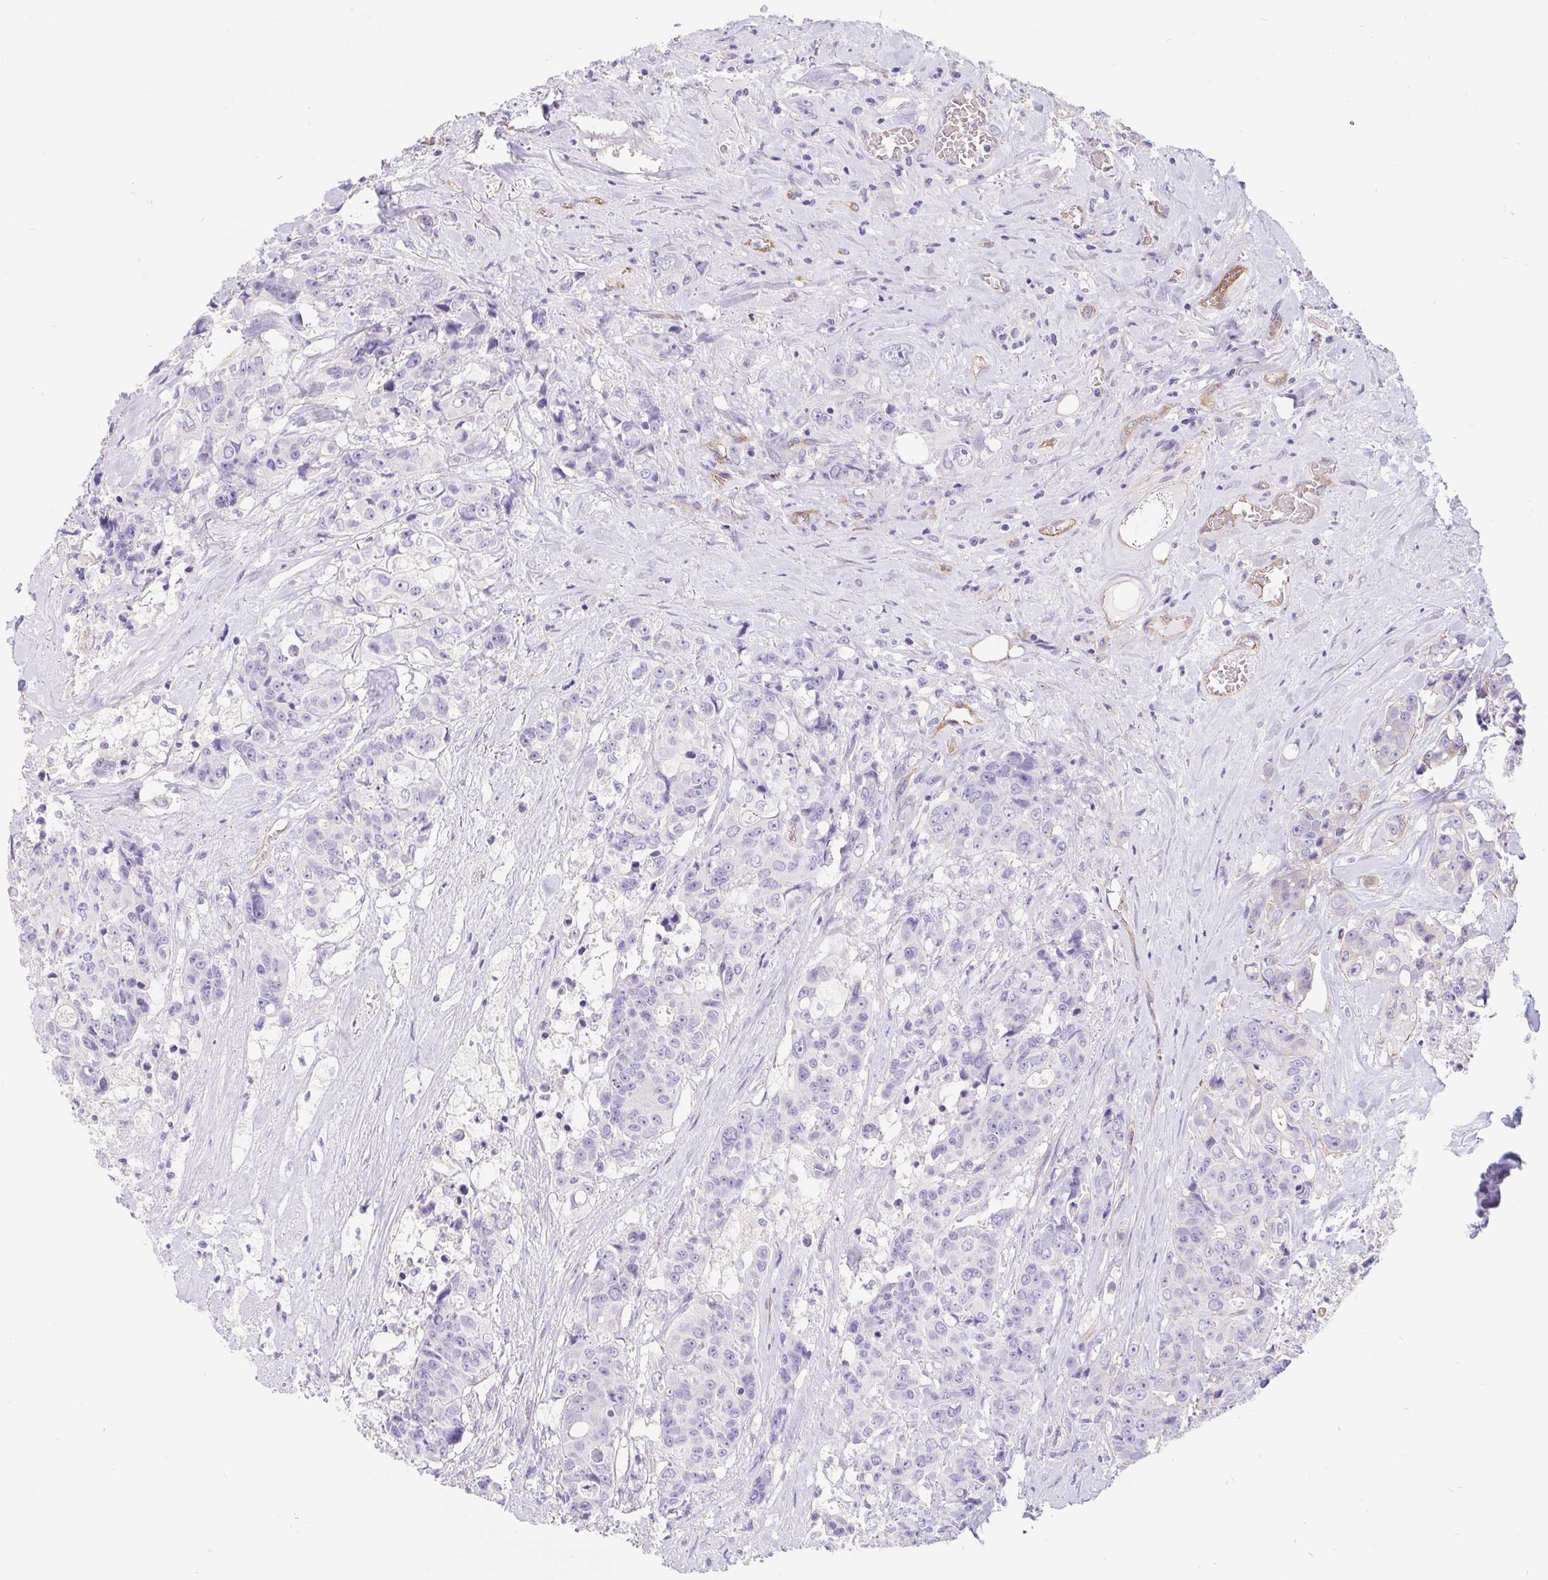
{"staining": {"intensity": "negative", "quantity": "none", "location": "none"}, "tissue": "colorectal cancer", "cell_type": "Tumor cells", "image_type": "cancer", "snomed": [{"axis": "morphology", "description": "Adenocarcinoma, NOS"}, {"axis": "topography", "description": "Rectum"}], "caption": "Tumor cells show no significant protein positivity in colorectal cancer (adenocarcinoma).", "gene": "LIMCH1", "patient": {"sex": "female", "age": 62}}